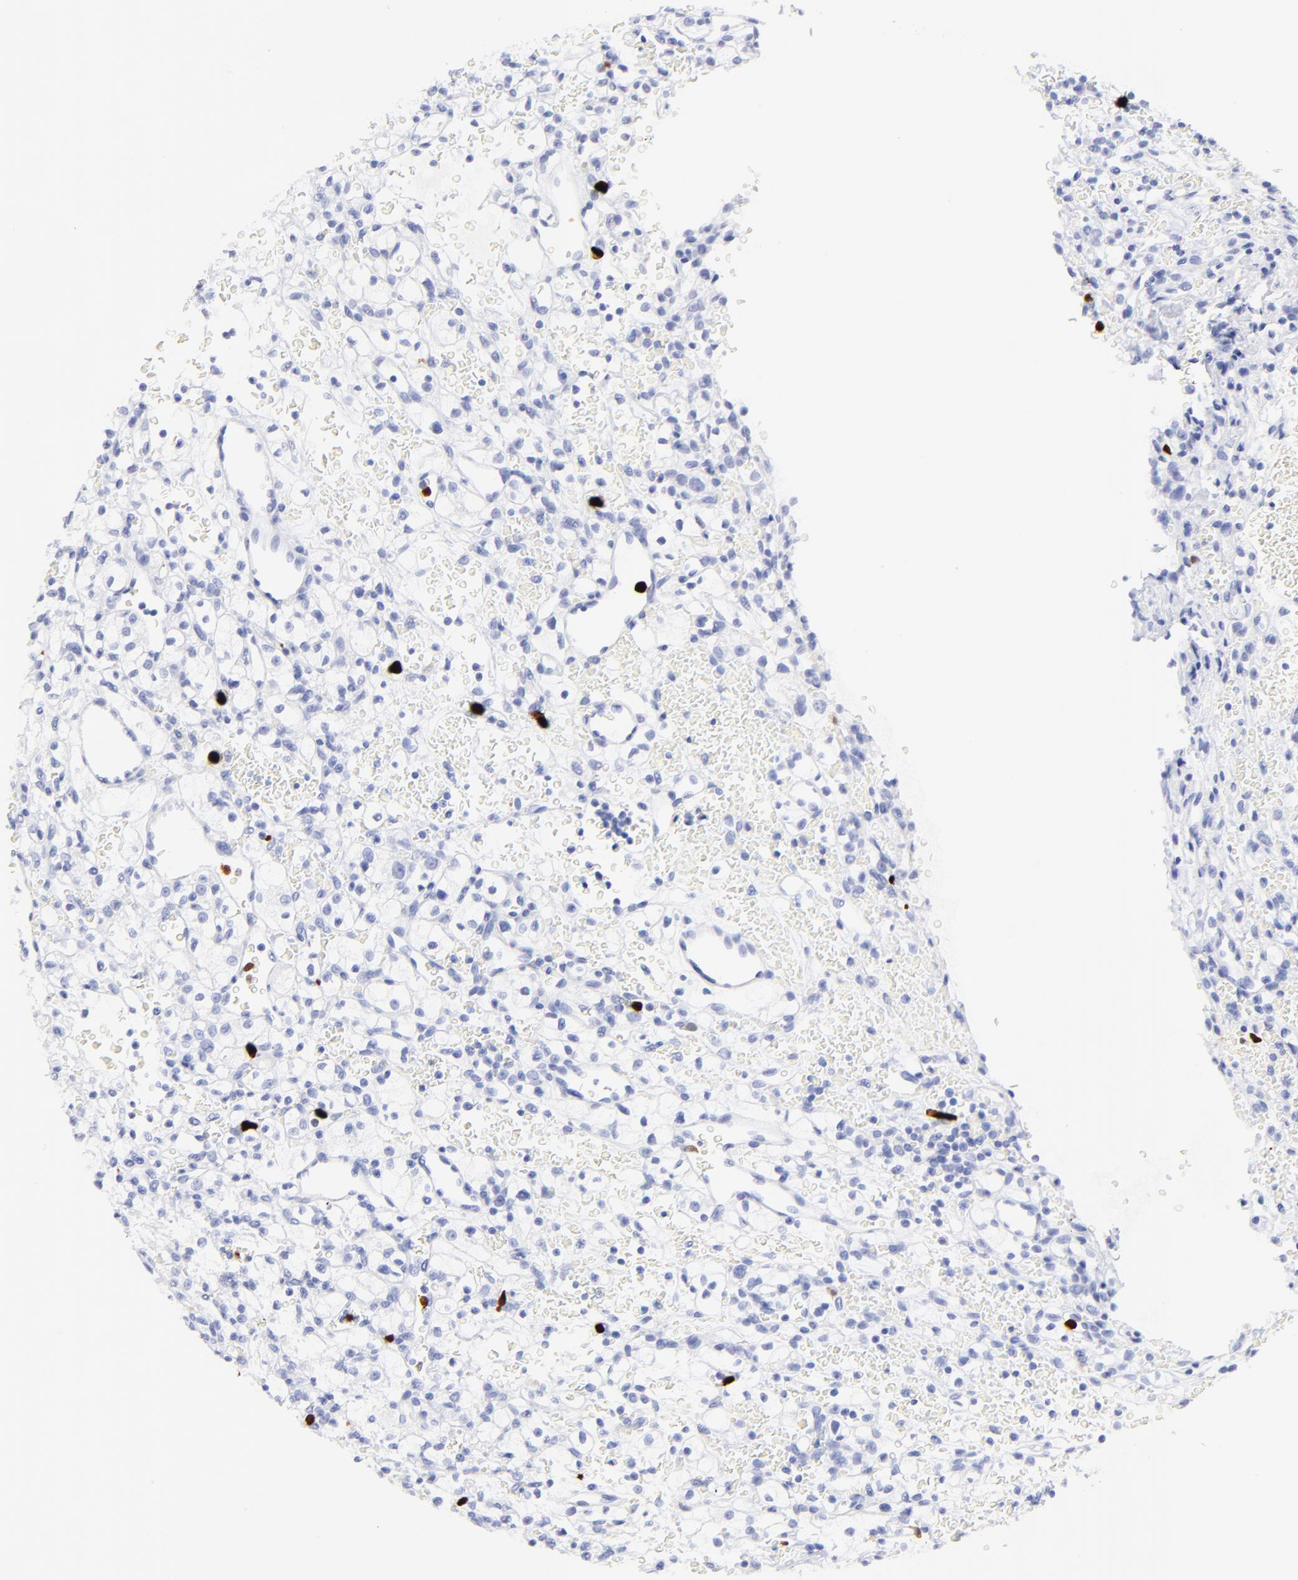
{"staining": {"intensity": "negative", "quantity": "none", "location": "none"}, "tissue": "renal cancer", "cell_type": "Tumor cells", "image_type": "cancer", "snomed": [{"axis": "morphology", "description": "Adenocarcinoma, NOS"}, {"axis": "topography", "description": "Kidney"}], "caption": "High power microscopy micrograph of an immunohistochemistry (IHC) micrograph of adenocarcinoma (renal), revealing no significant staining in tumor cells.", "gene": "S100A12", "patient": {"sex": "female", "age": 62}}